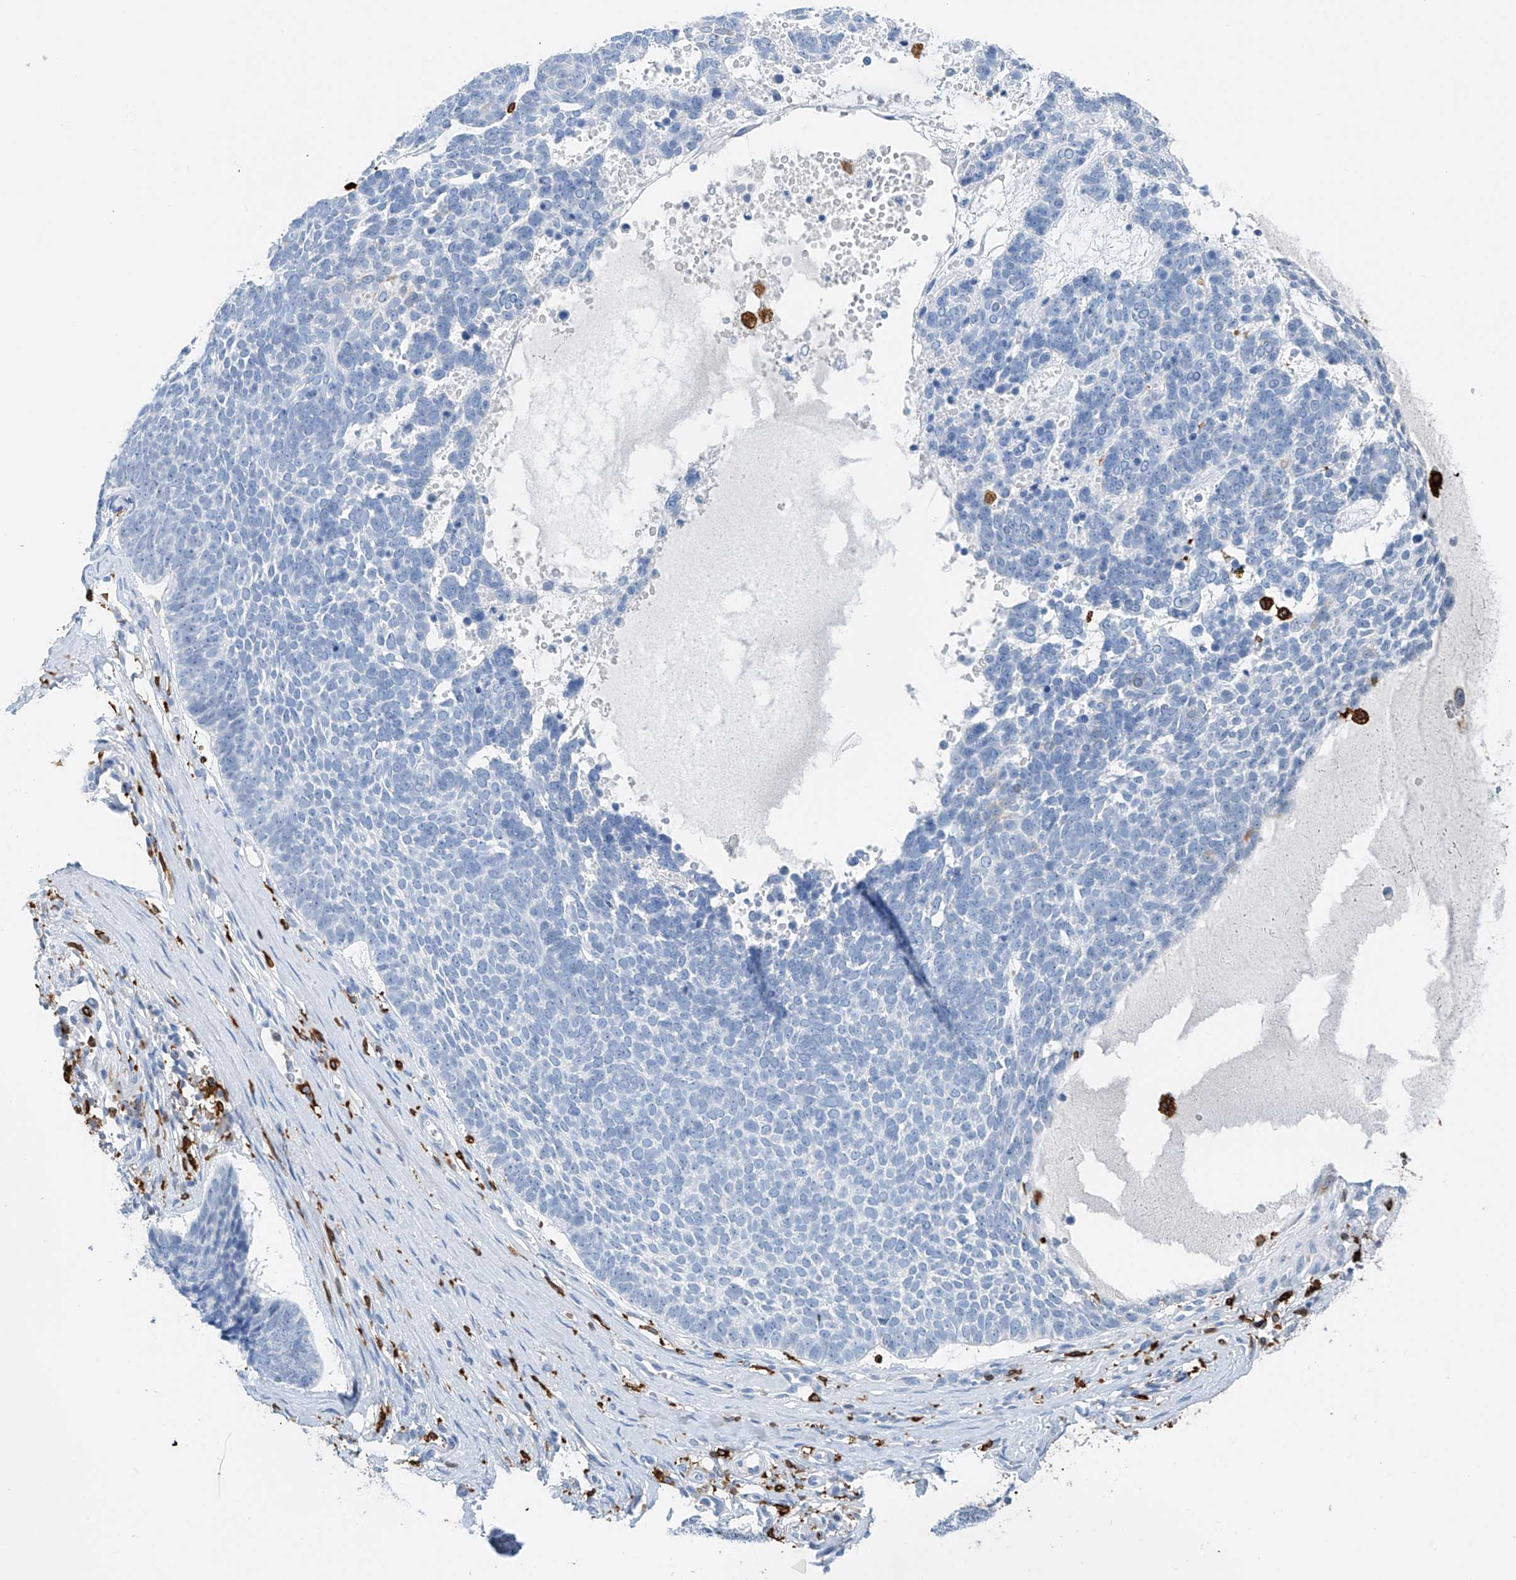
{"staining": {"intensity": "negative", "quantity": "none", "location": "none"}, "tissue": "skin cancer", "cell_type": "Tumor cells", "image_type": "cancer", "snomed": [{"axis": "morphology", "description": "Basal cell carcinoma"}, {"axis": "topography", "description": "Skin"}], "caption": "An IHC micrograph of skin basal cell carcinoma is shown. There is no staining in tumor cells of skin basal cell carcinoma.", "gene": "TBXAS1", "patient": {"sex": "female", "age": 81}}